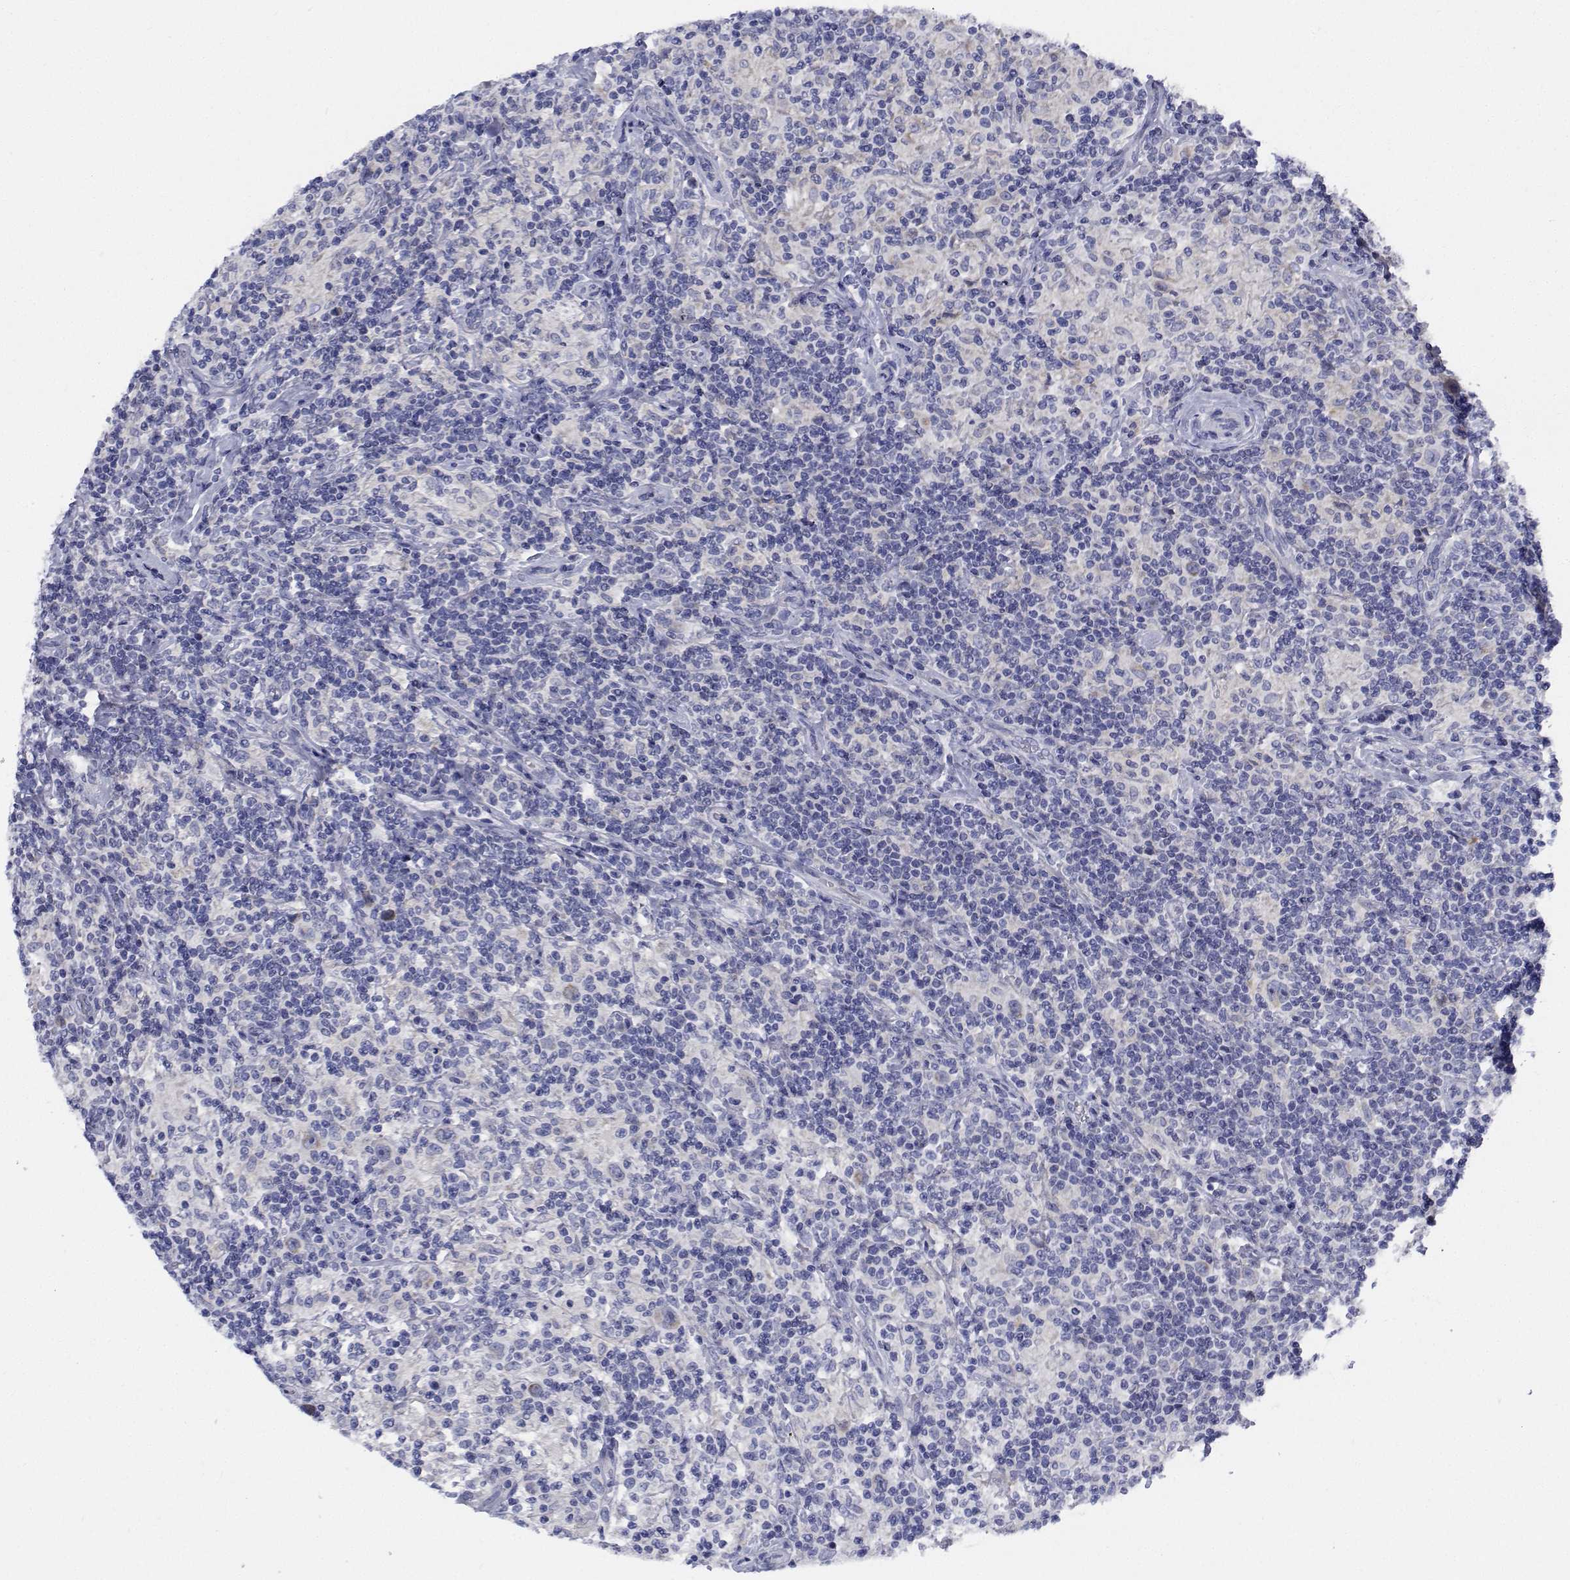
{"staining": {"intensity": "negative", "quantity": "none", "location": "none"}, "tissue": "lymphoma", "cell_type": "Tumor cells", "image_type": "cancer", "snomed": [{"axis": "morphology", "description": "Hodgkin's disease, NOS"}, {"axis": "topography", "description": "Lymph node"}], "caption": "Tumor cells show no significant protein expression in lymphoma.", "gene": "CDHR3", "patient": {"sex": "male", "age": 70}}